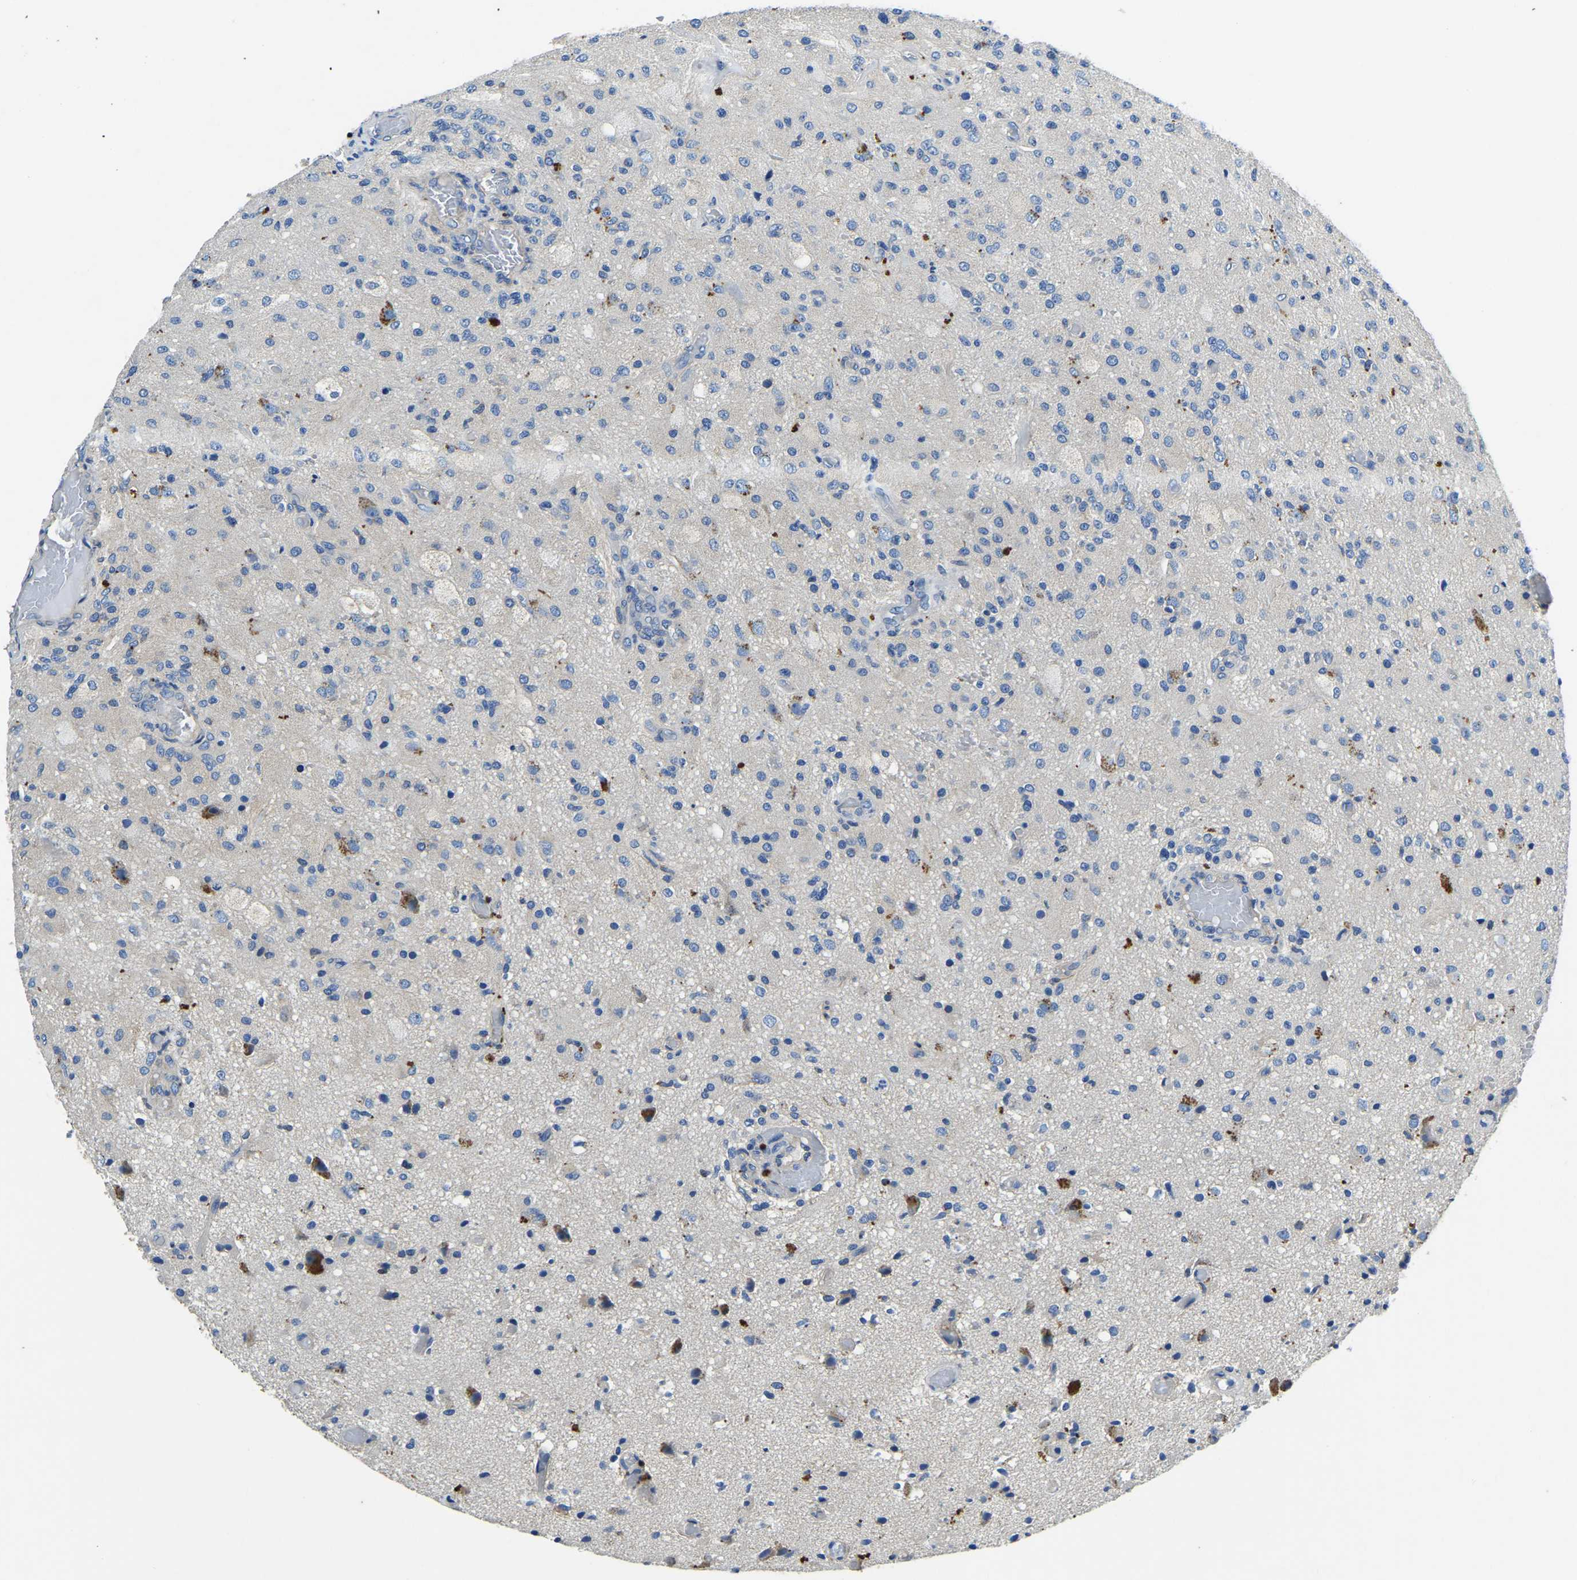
{"staining": {"intensity": "negative", "quantity": "none", "location": "none"}, "tissue": "glioma", "cell_type": "Tumor cells", "image_type": "cancer", "snomed": [{"axis": "morphology", "description": "Normal tissue, NOS"}, {"axis": "morphology", "description": "Glioma, malignant, High grade"}, {"axis": "topography", "description": "Cerebral cortex"}], "caption": "Image shows no protein expression in tumor cells of malignant glioma (high-grade) tissue.", "gene": "STAT2", "patient": {"sex": "male", "age": 77}}